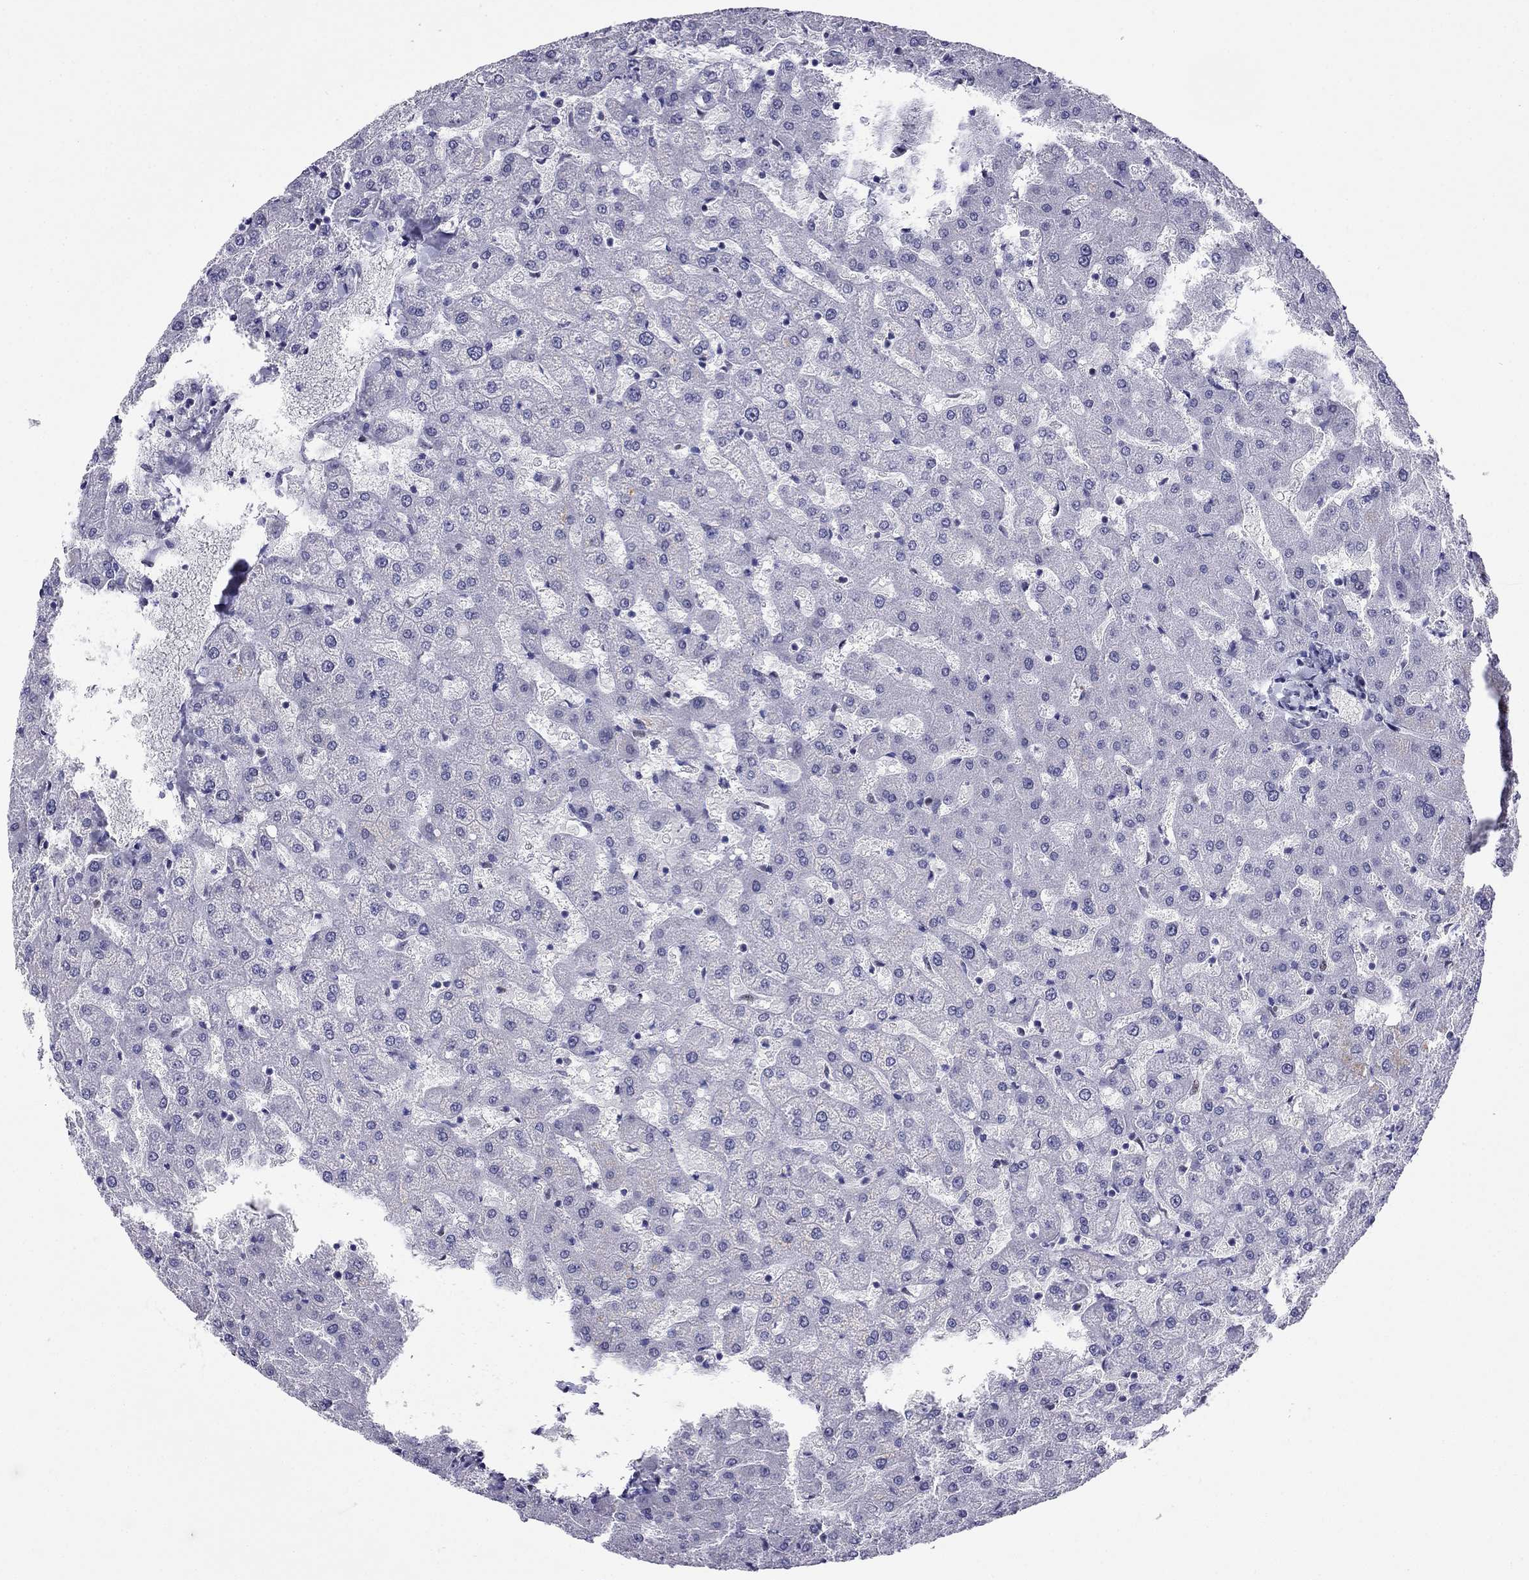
{"staining": {"intensity": "negative", "quantity": "none", "location": "none"}, "tissue": "liver", "cell_type": "Cholangiocytes", "image_type": "normal", "snomed": [{"axis": "morphology", "description": "Normal tissue, NOS"}, {"axis": "topography", "description": "Liver"}], "caption": "A photomicrograph of liver stained for a protein demonstrates no brown staining in cholangiocytes. (DAB (3,3'-diaminobenzidine) immunohistochemistry visualized using brightfield microscopy, high magnification).", "gene": "PPM1G", "patient": {"sex": "female", "age": 50}}